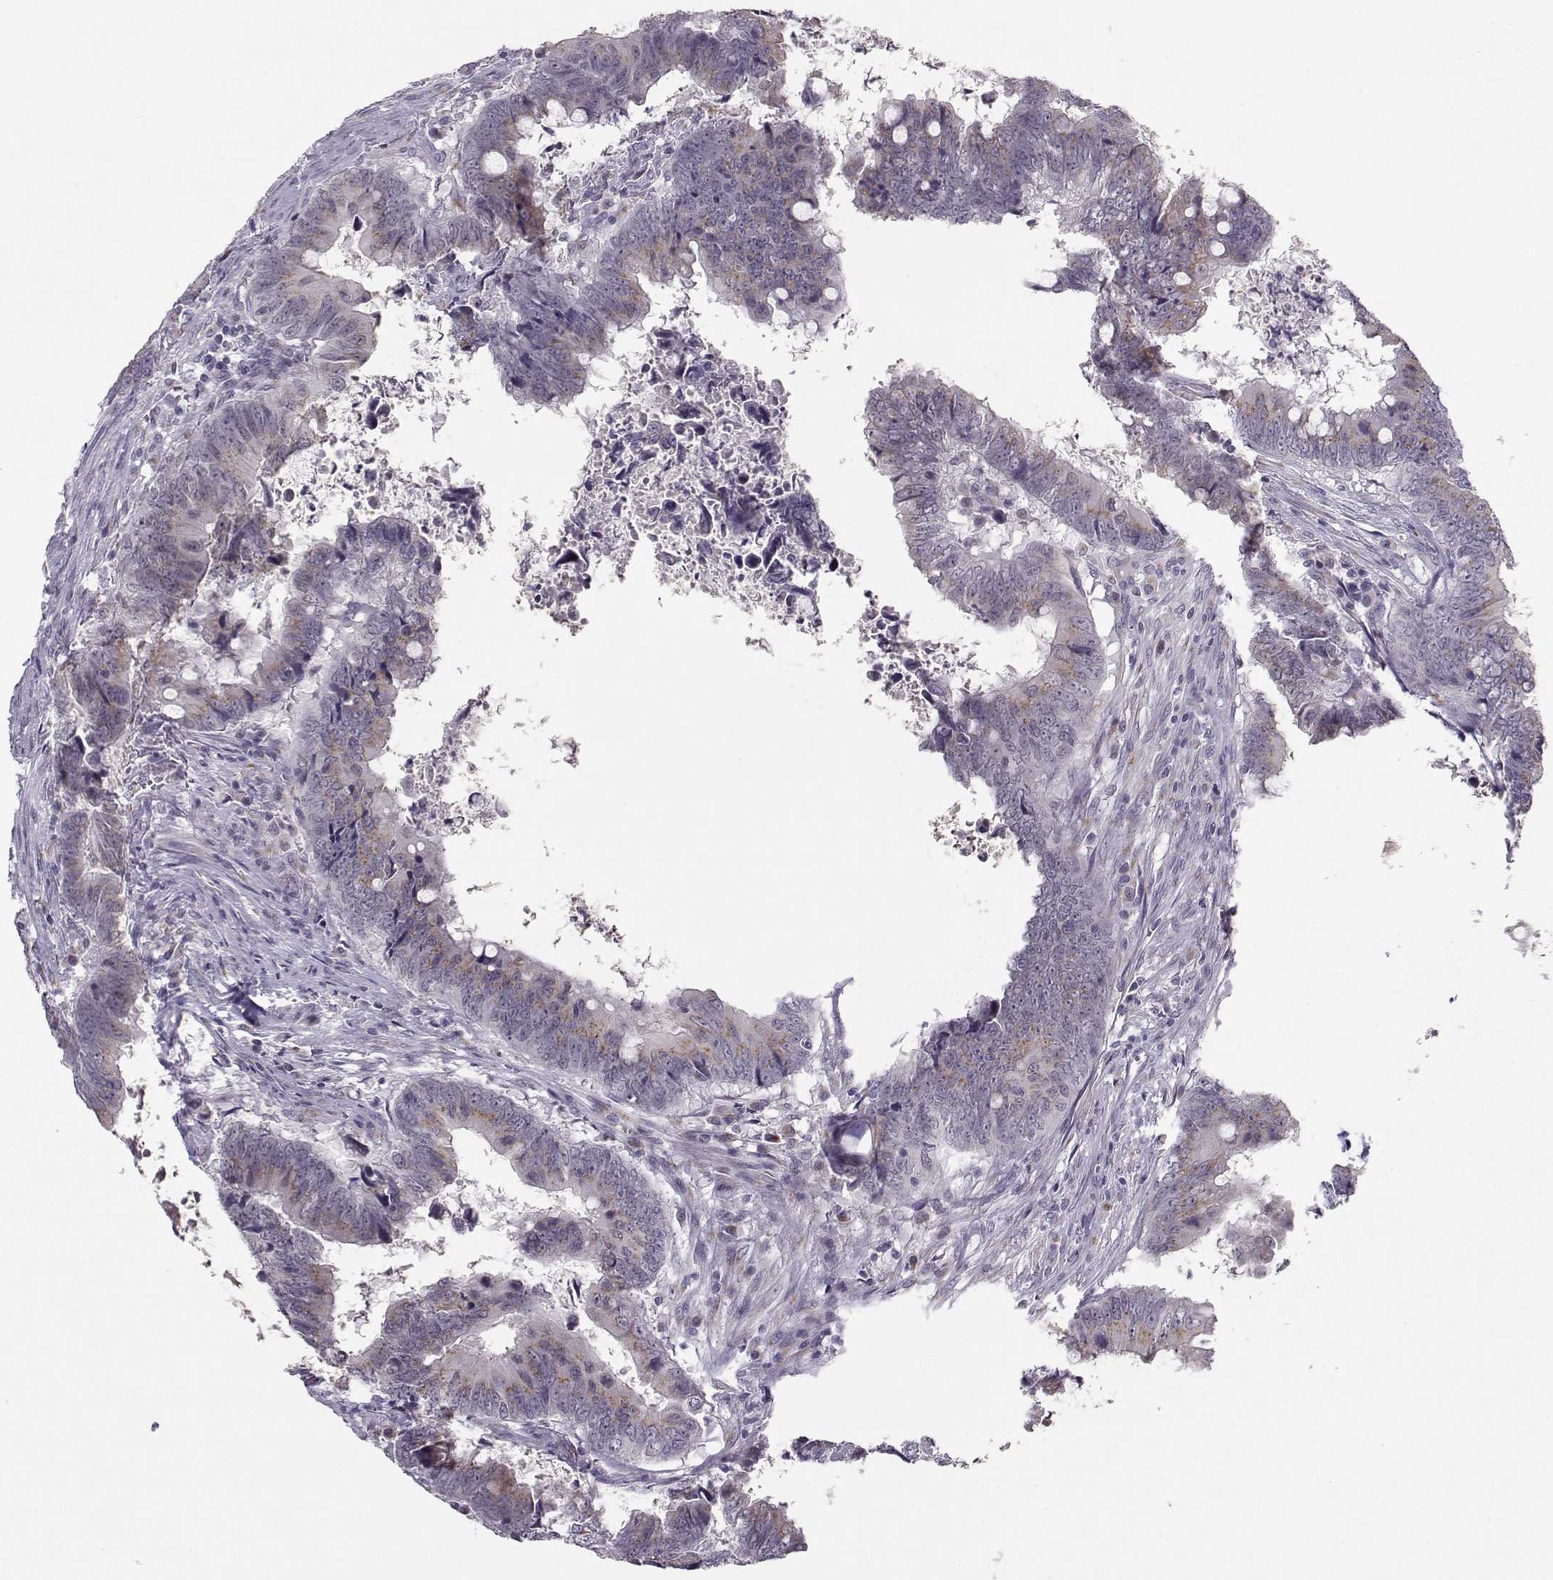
{"staining": {"intensity": "weak", "quantity": ">75%", "location": "cytoplasmic/membranous"}, "tissue": "colorectal cancer", "cell_type": "Tumor cells", "image_type": "cancer", "snomed": [{"axis": "morphology", "description": "Adenocarcinoma, NOS"}, {"axis": "topography", "description": "Colon"}], "caption": "Protein staining of colorectal adenocarcinoma tissue displays weak cytoplasmic/membranous staining in about >75% of tumor cells.", "gene": "SLC4A5", "patient": {"sex": "female", "age": 82}}